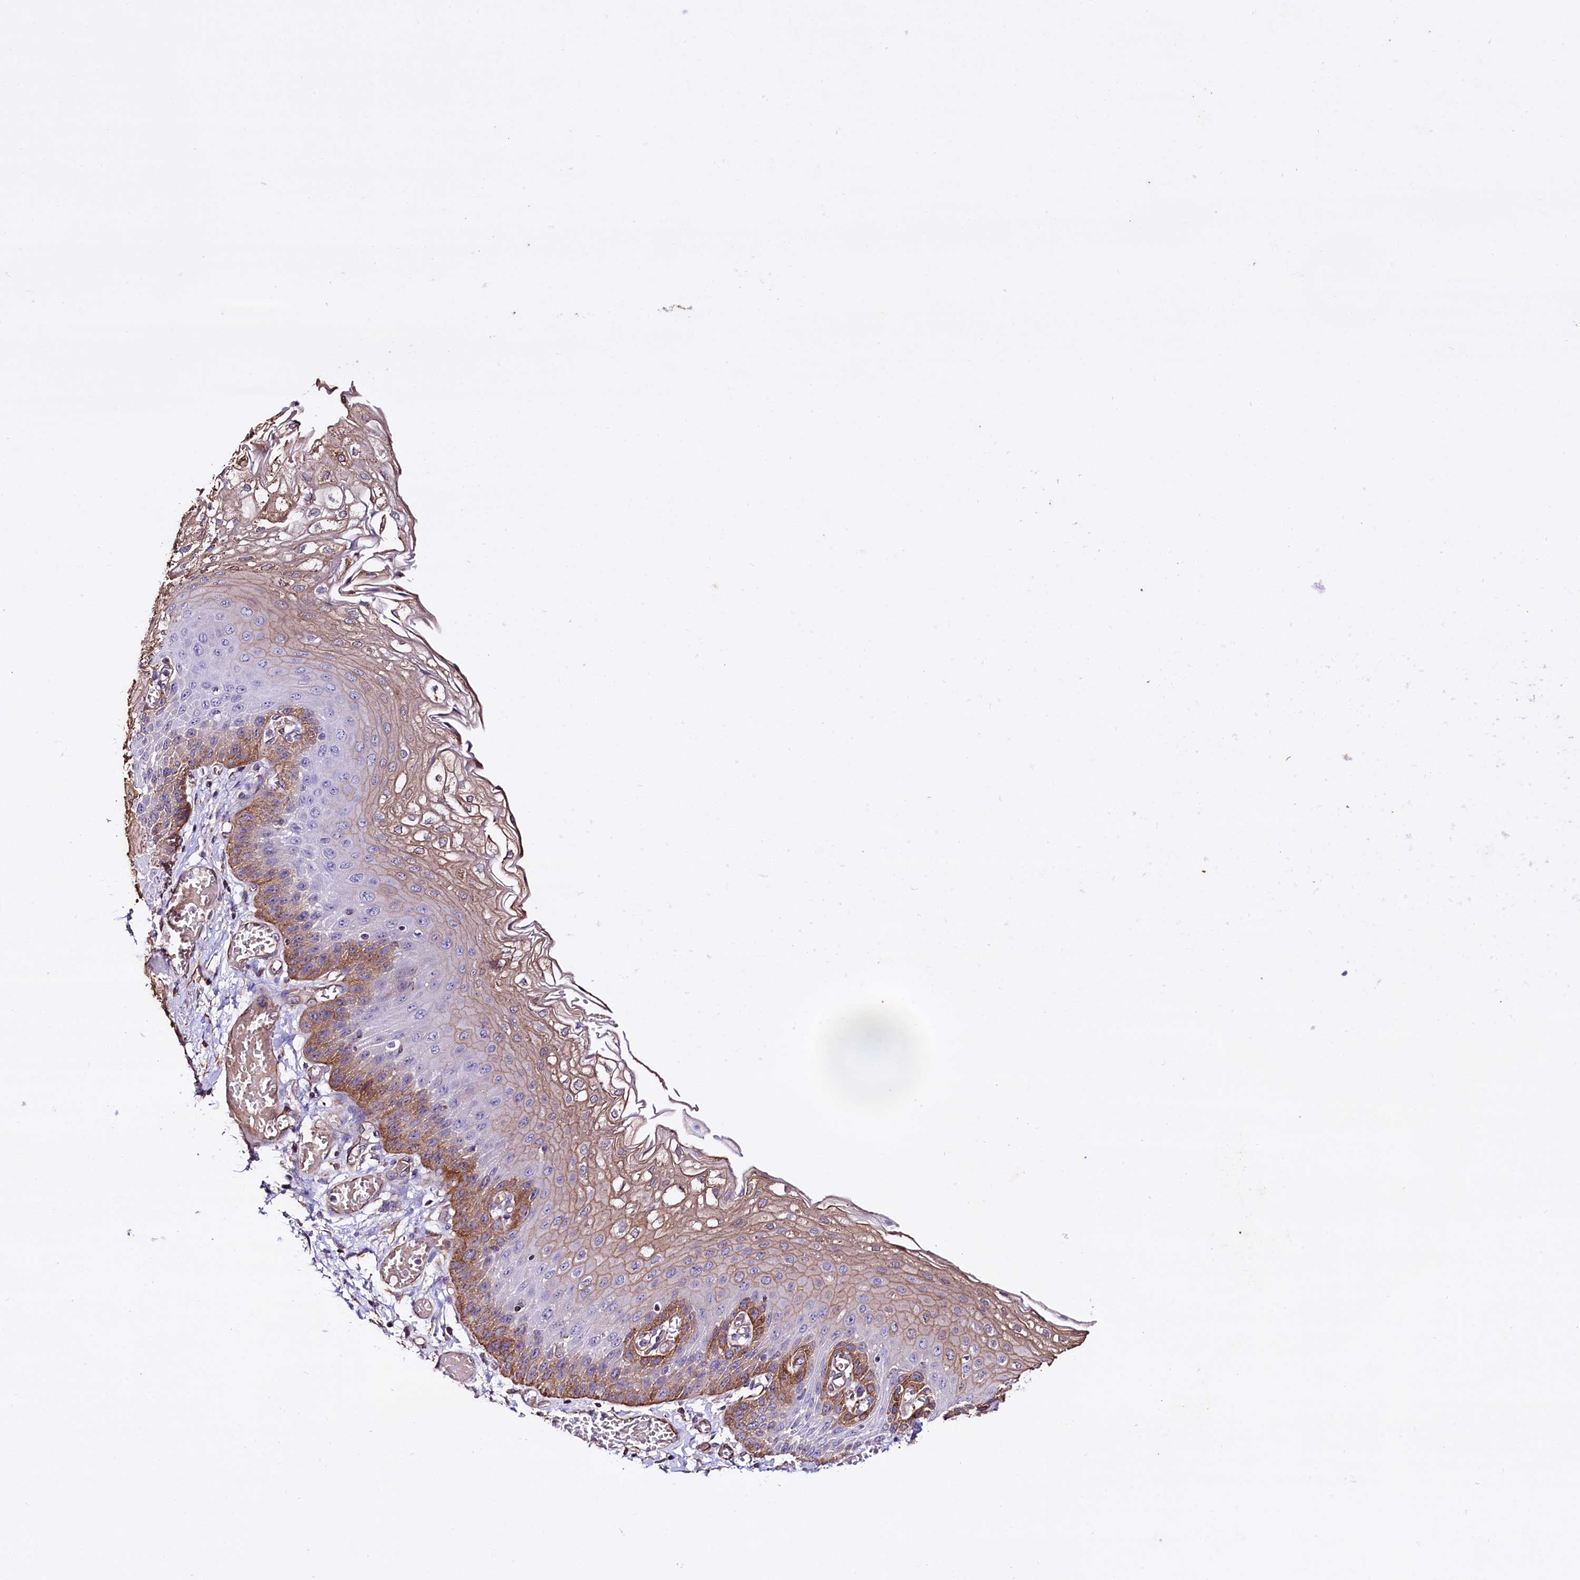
{"staining": {"intensity": "moderate", "quantity": "25%-75%", "location": "cytoplasmic/membranous"}, "tissue": "esophagus", "cell_type": "Squamous epithelial cells", "image_type": "normal", "snomed": [{"axis": "morphology", "description": "Normal tissue, NOS"}, {"axis": "topography", "description": "Esophagus"}], "caption": "Immunohistochemistry (IHC) micrograph of unremarkable esophagus: esophagus stained using IHC shows medium levels of moderate protein expression localized specifically in the cytoplasmic/membranous of squamous epithelial cells, appearing as a cytoplasmic/membranous brown color.", "gene": "SLC7A1", "patient": {"sex": "male", "age": 81}}